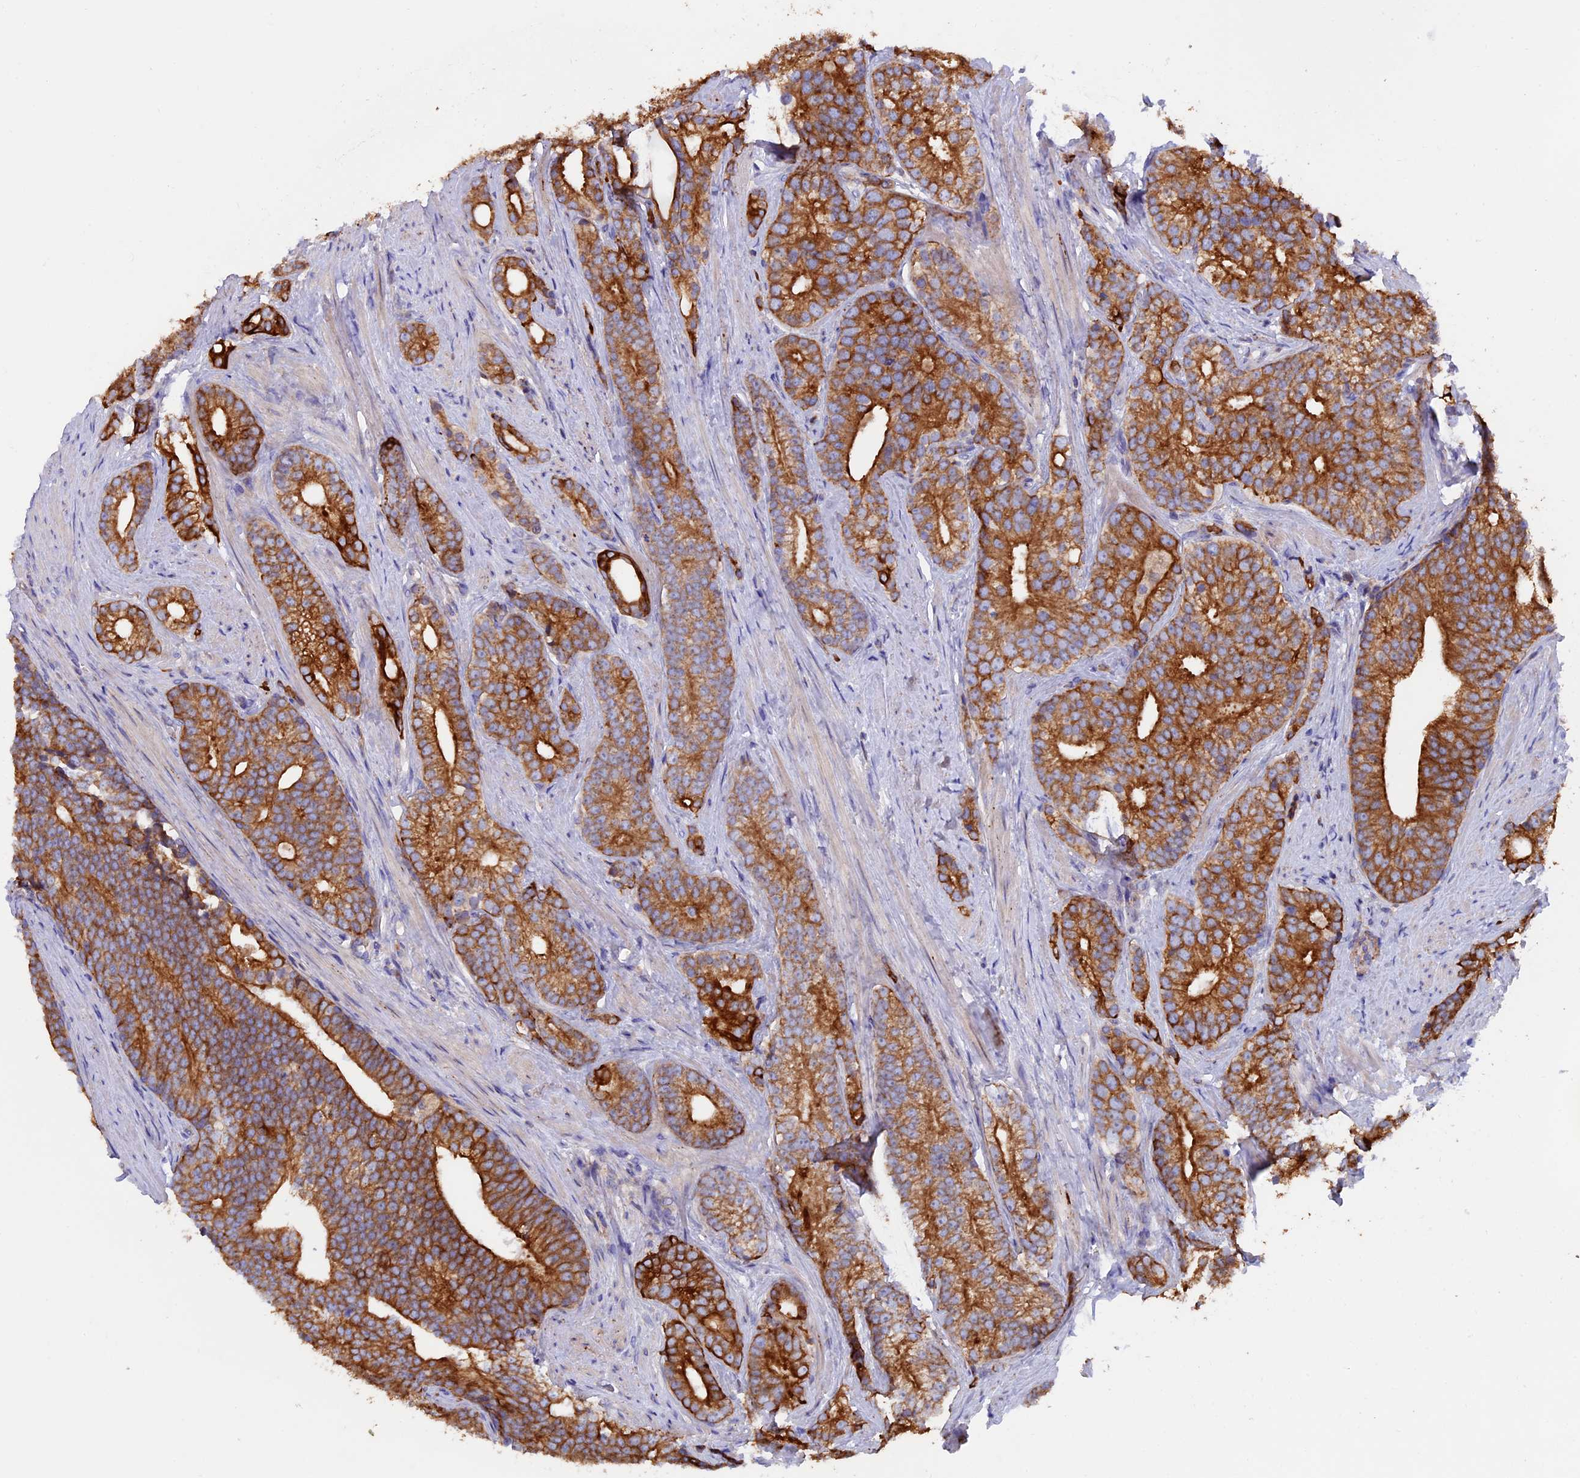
{"staining": {"intensity": "strong", "quantity": ">75%", "location": "cytoplasmic/membranous"}, "tissue": "prostate cancer", "cell_type": "Tumor cells", "image_type": "cancer", "snomed": [{"axis": "morphology", "description": "Adenocarcinoma, Low grade"}, {"axis": "topography", "description": "Prostate"}], "caption": "IHC of prostate cancer displays high levels of strong cytoplasmic/membranous positivity in about >75% of tumor cells.", "gene": "PTPN9", "patient": {"sex": "male", "age": 71}}